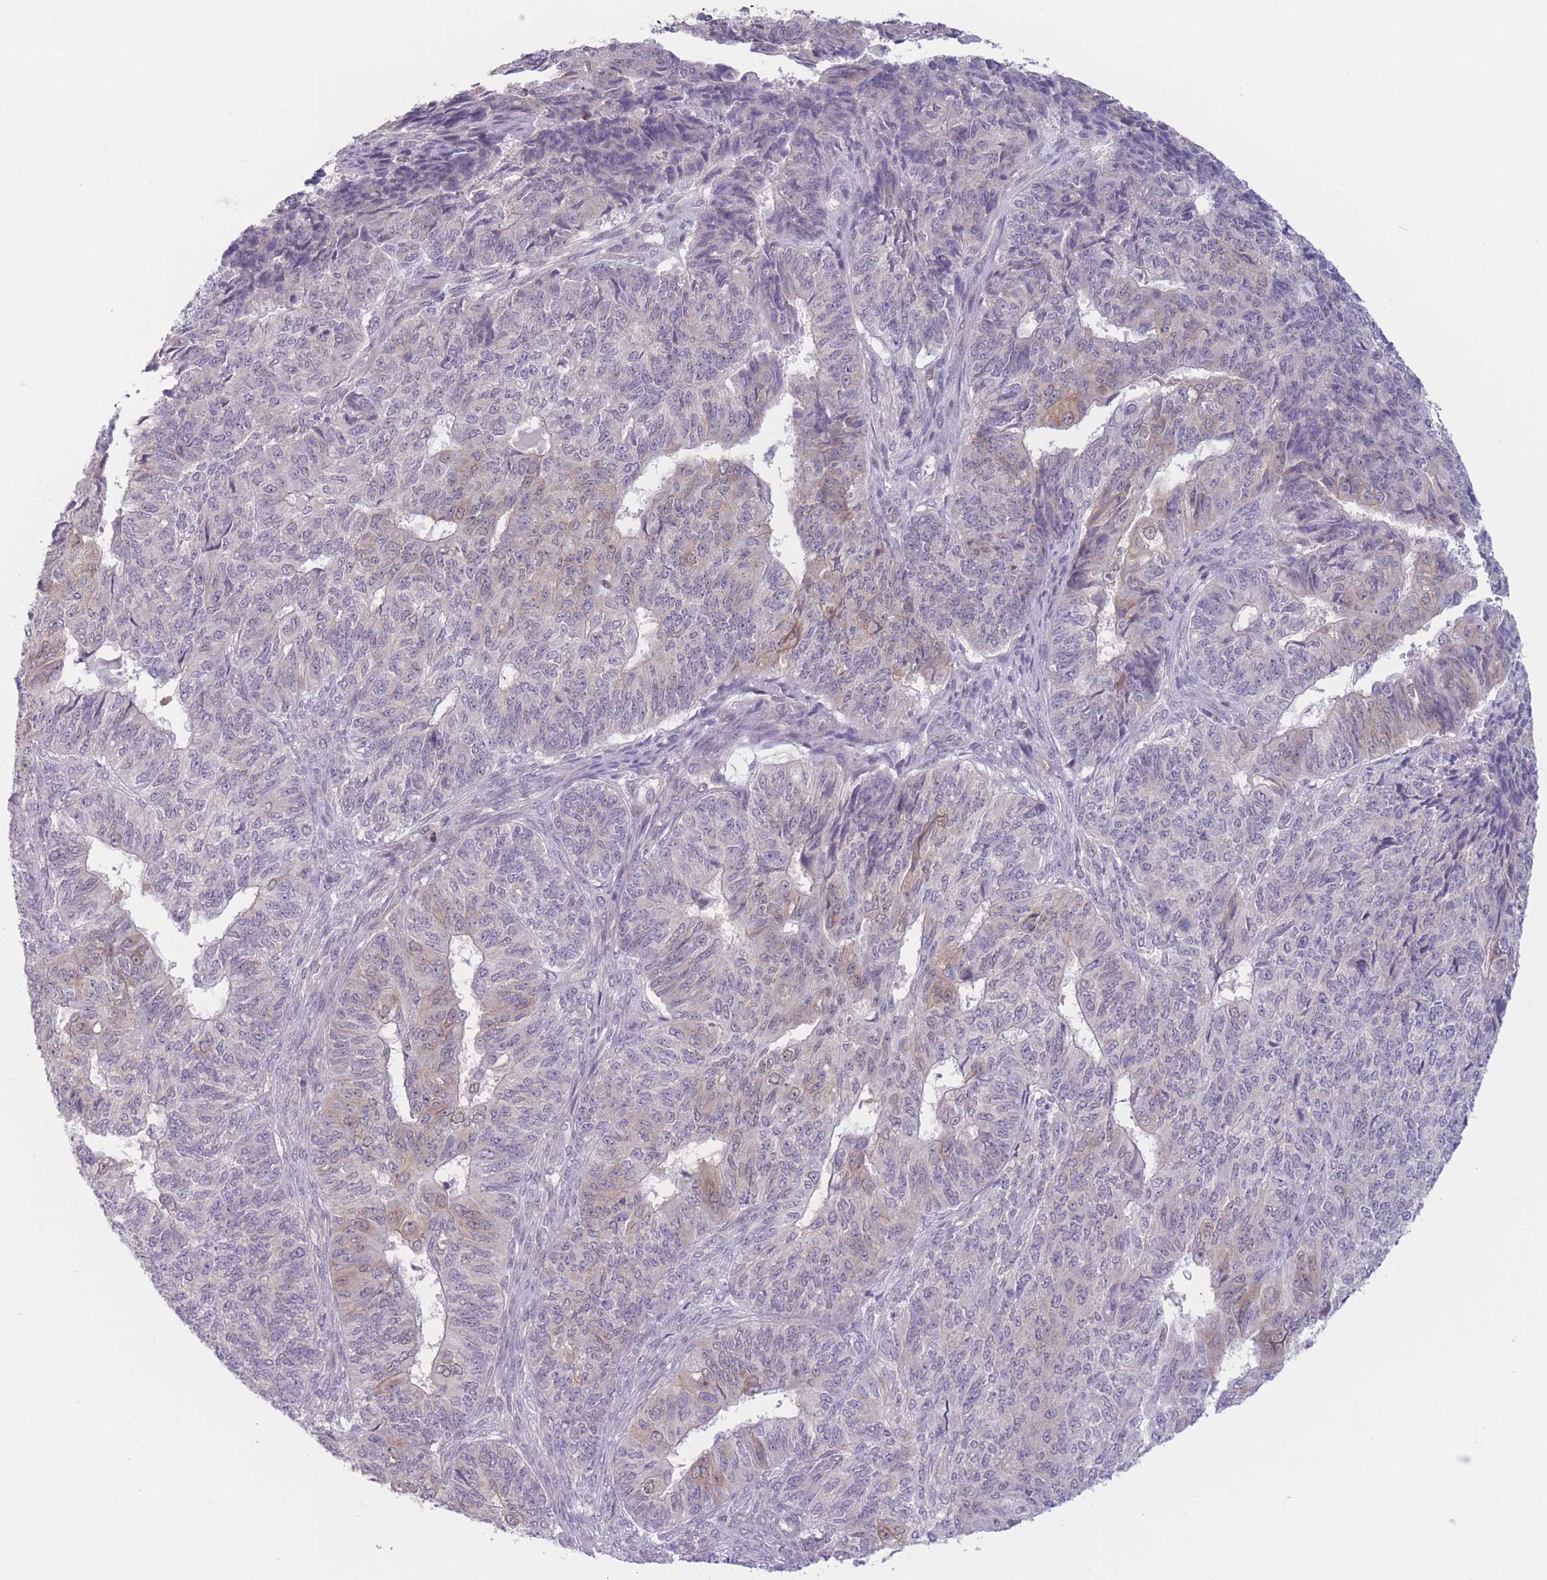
{"staining": {"intensity": "weak", "quantity": "25%-75%", "location": "cytoplasmic/membranous,nuclear"}, "tissue": "endometrial cancer", "cell_type": "Tumor cells", "image_type": "cancer", "snomed": [{"axis": "morphology", "description": "Adenocarcinoma, NOS"}, {"axis": "topography", "description": "Endometrium"}], "caption": "The immunohistochemical stain labels weak cytoplasmic/membranous and nuclear staining in tumor cells of endometrial cancer tissue. (Brightfield microscopy of DAB IHC at high magnification).", "gene": "ZNF439", "patient": {"sex": "female", "age": 32}}